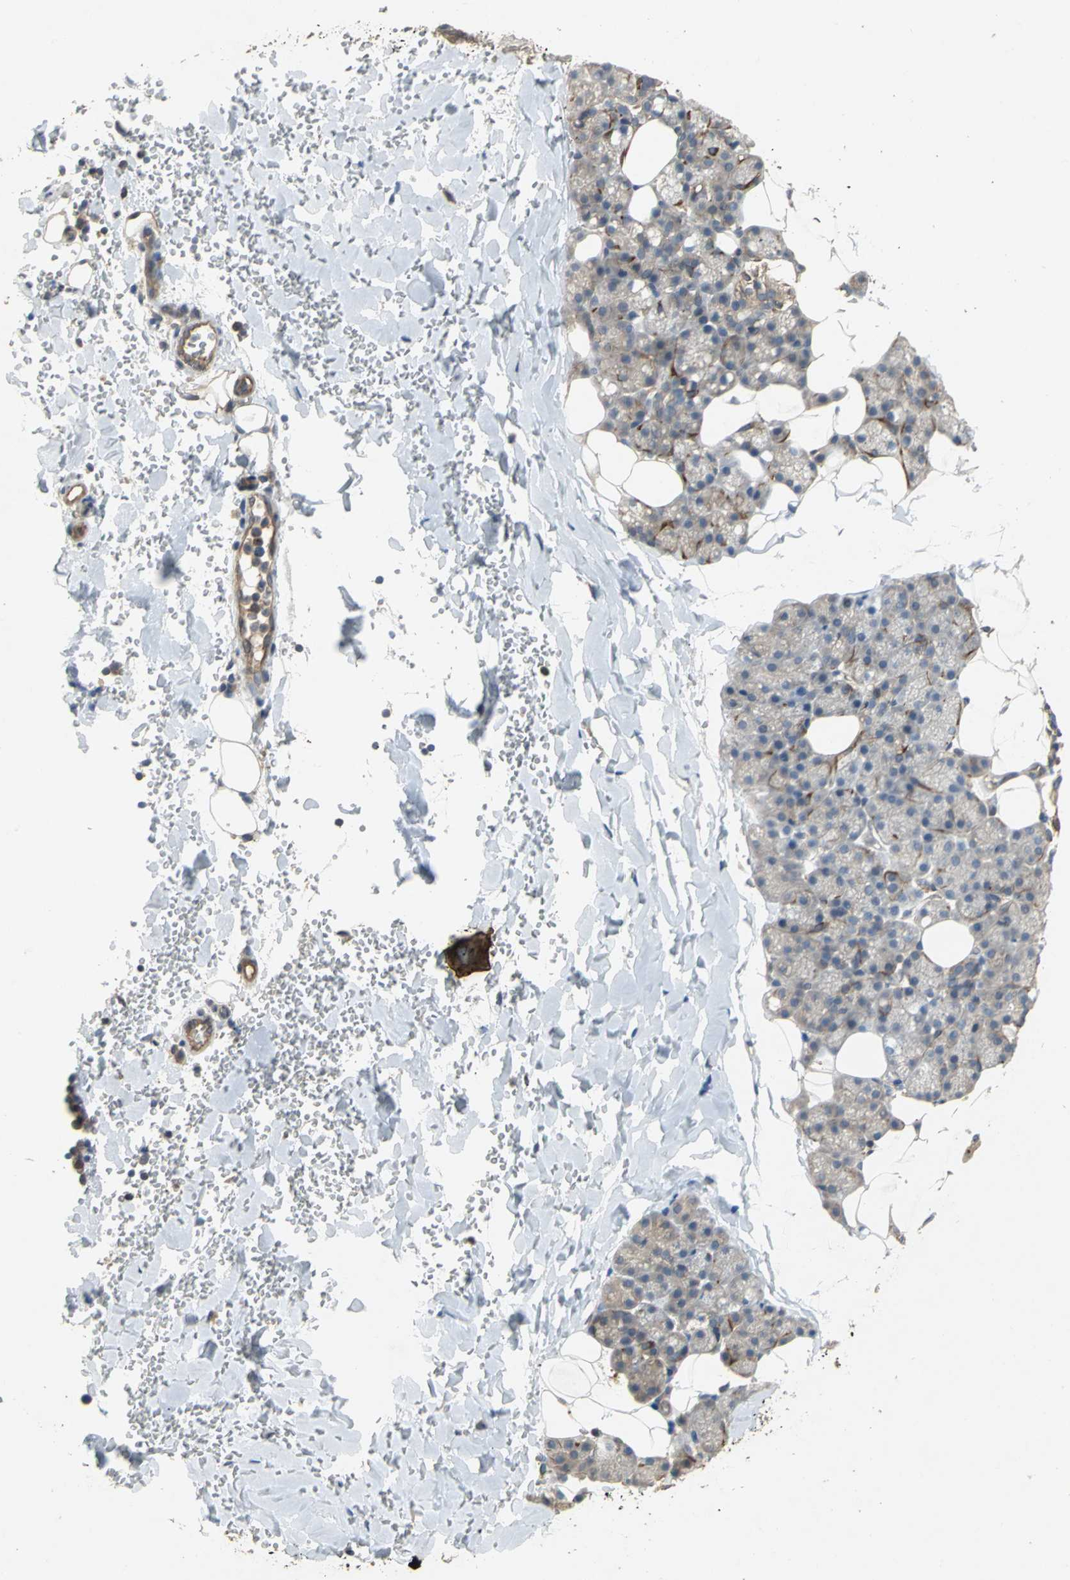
{"staining": {"intensity": "weak", "quantity": ">75%", "location": "cytoplasmic/membranous"}, "tissue": "salivary gland", "cell_type": "Glandular cells", "image_type": "normal", "snomed": [{"axis": "morphology", "description": "Normal tissue, NOS"}, {"axis": "topography", "description": "Lymph node"}, {"axis": "topography", "description": "Salivary gland"}], "caption": "Glandular cells reveal low levels of weak cytoplasmic/membranous positivity in about >75% of cells in normal salivary gland.", "gene": "MET", "patient": {"sex": "male", "age": 8}}